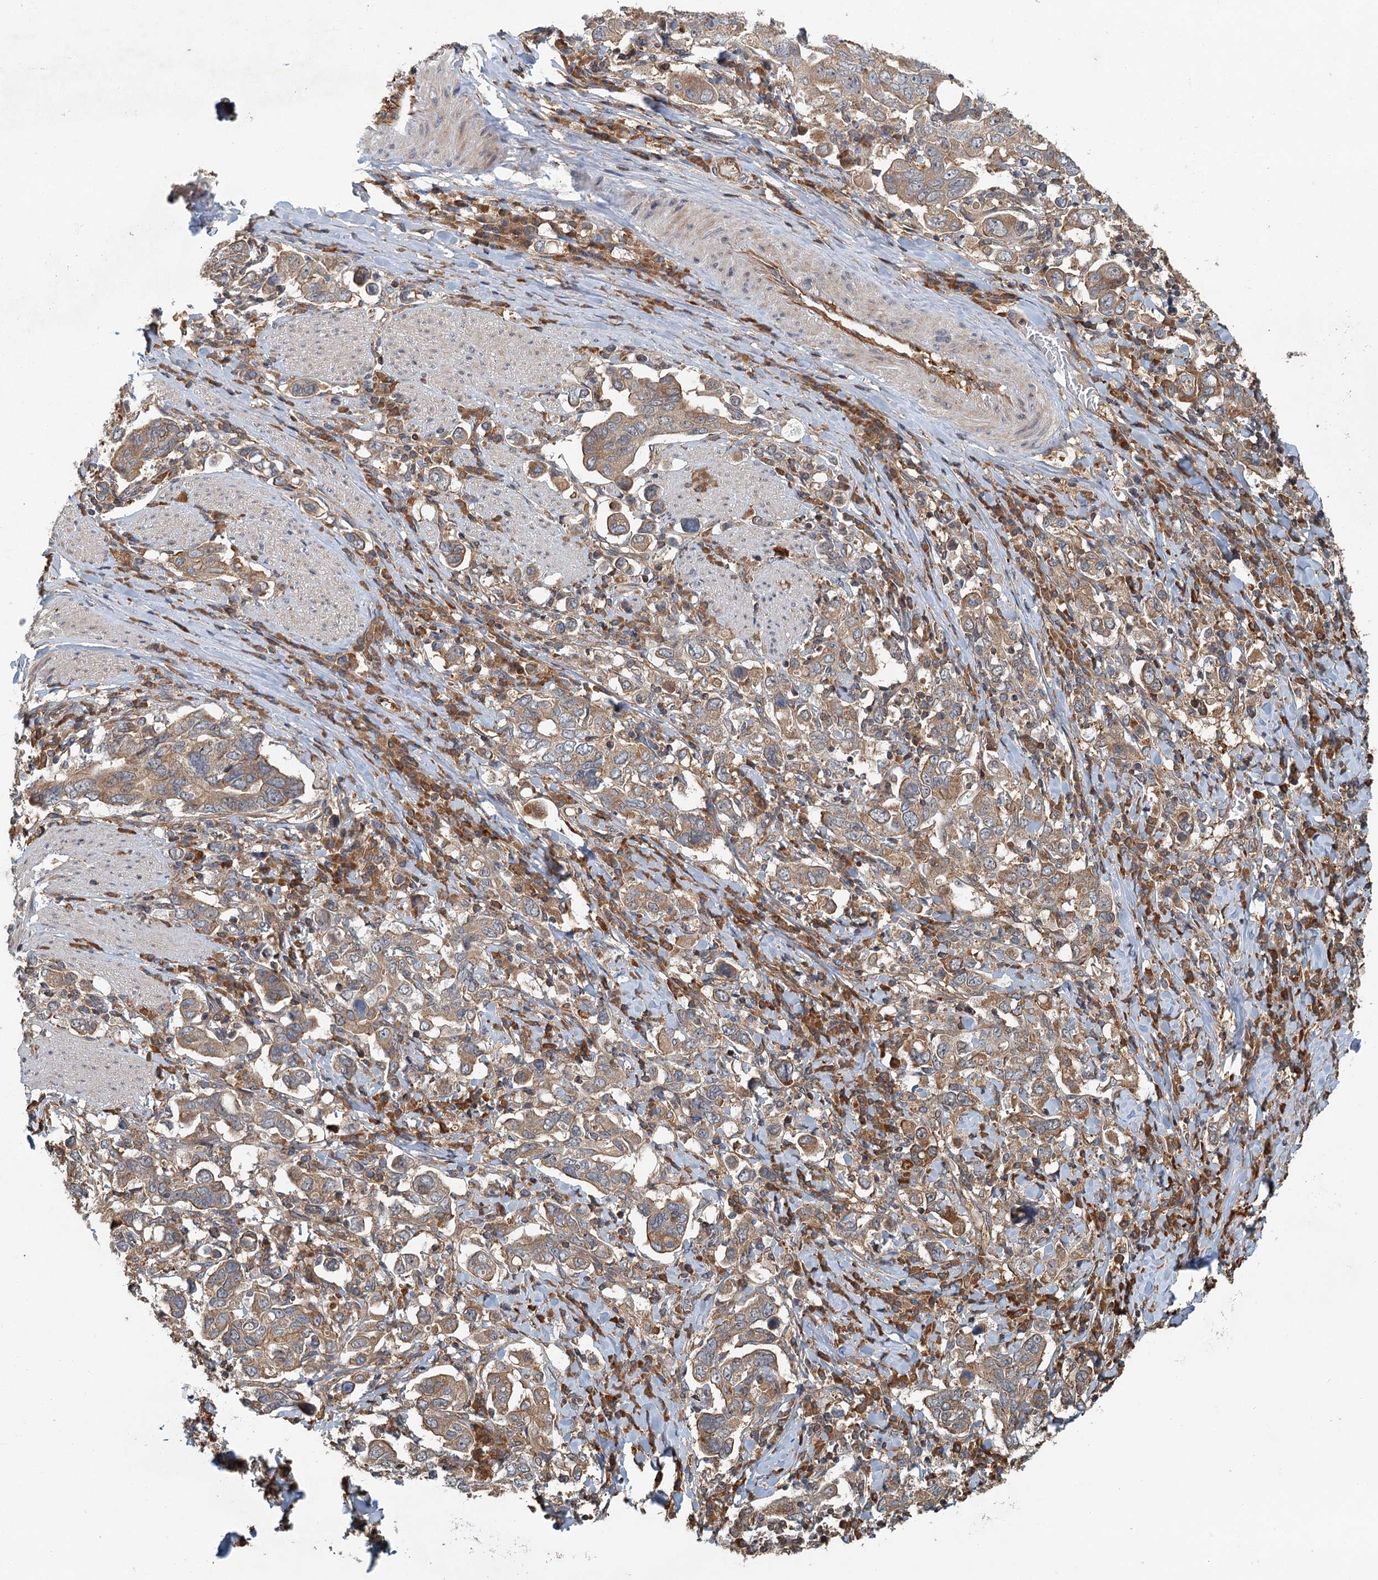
{"staining": {"intensity": "moderate", "quantity": ">75%", "location": "cytoplasmic/membranous"}, "tissue": "stomach cancer", "cell_type": "Tumor cells", "image_type": "cancer", "snomed": [{"axis": "morphology", "description": "Adenocarcinoma, NOS"}, {"axis": "topography", "description": "Stomach, upper"}], "caption": "Stomach adenocarcinoma was stained to show a protein in brown. There is medium levels of moderate cytoplasmic/membranous staining in about >75% of tumor cells.", "gene": "ZNF527", "patient": {"sex": "male", "age": 62}}